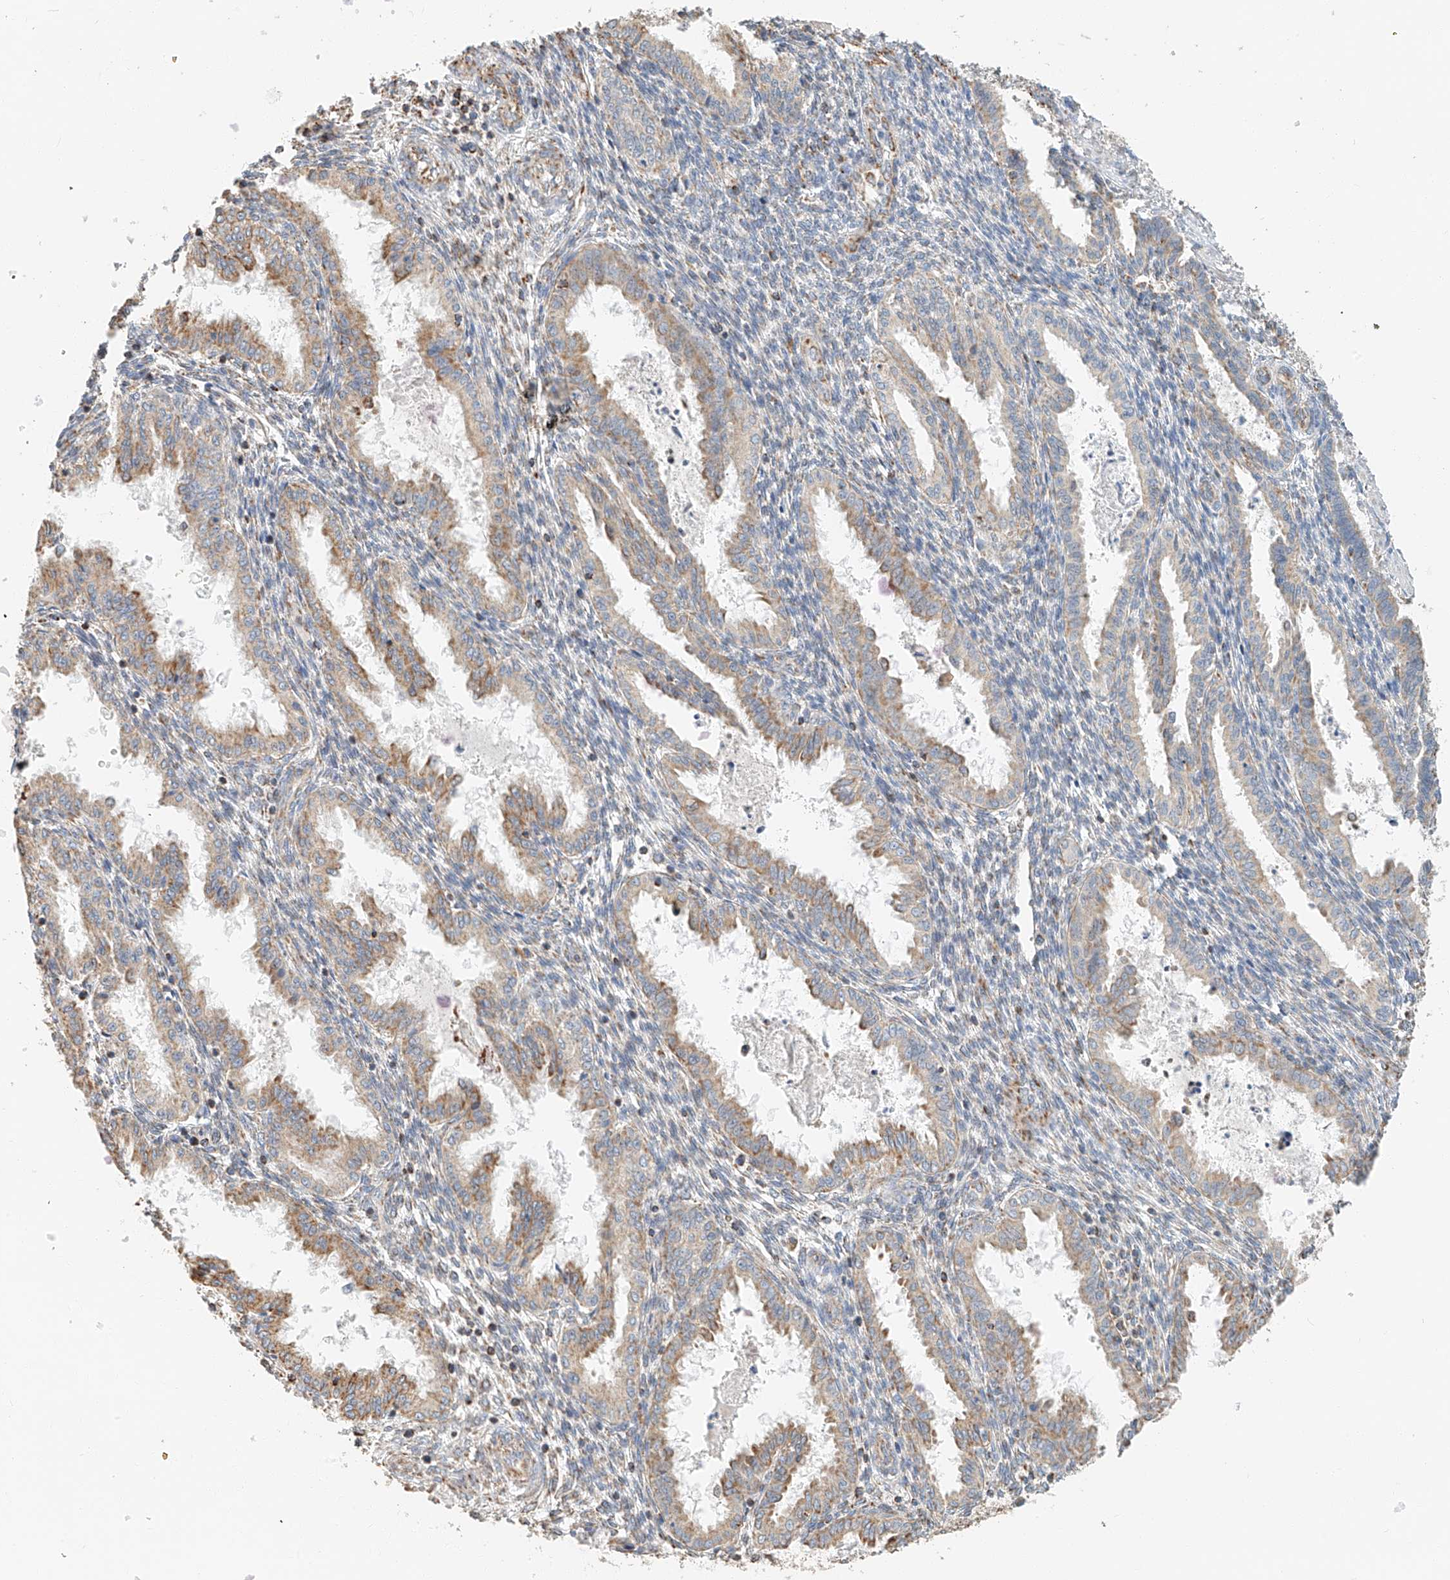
{"staining": {"intensity": "negative", "quantity": "none", "location": "none"}, "tissue": "endometrium", "cell_type": "Cells in endometrial stroma", "image_type": "normal", "snomed": [{"axis": "morphology", "description": "Normal tissue, NOS"}, {"axis": "topography", "description": "Endometrium"}], "caption": "Protein analysis of normal endometrium displays no significant positivity in cells in endometrial stroma.", "gene": "YIPF7", "patient": {"sex": "female", "age": 33}}